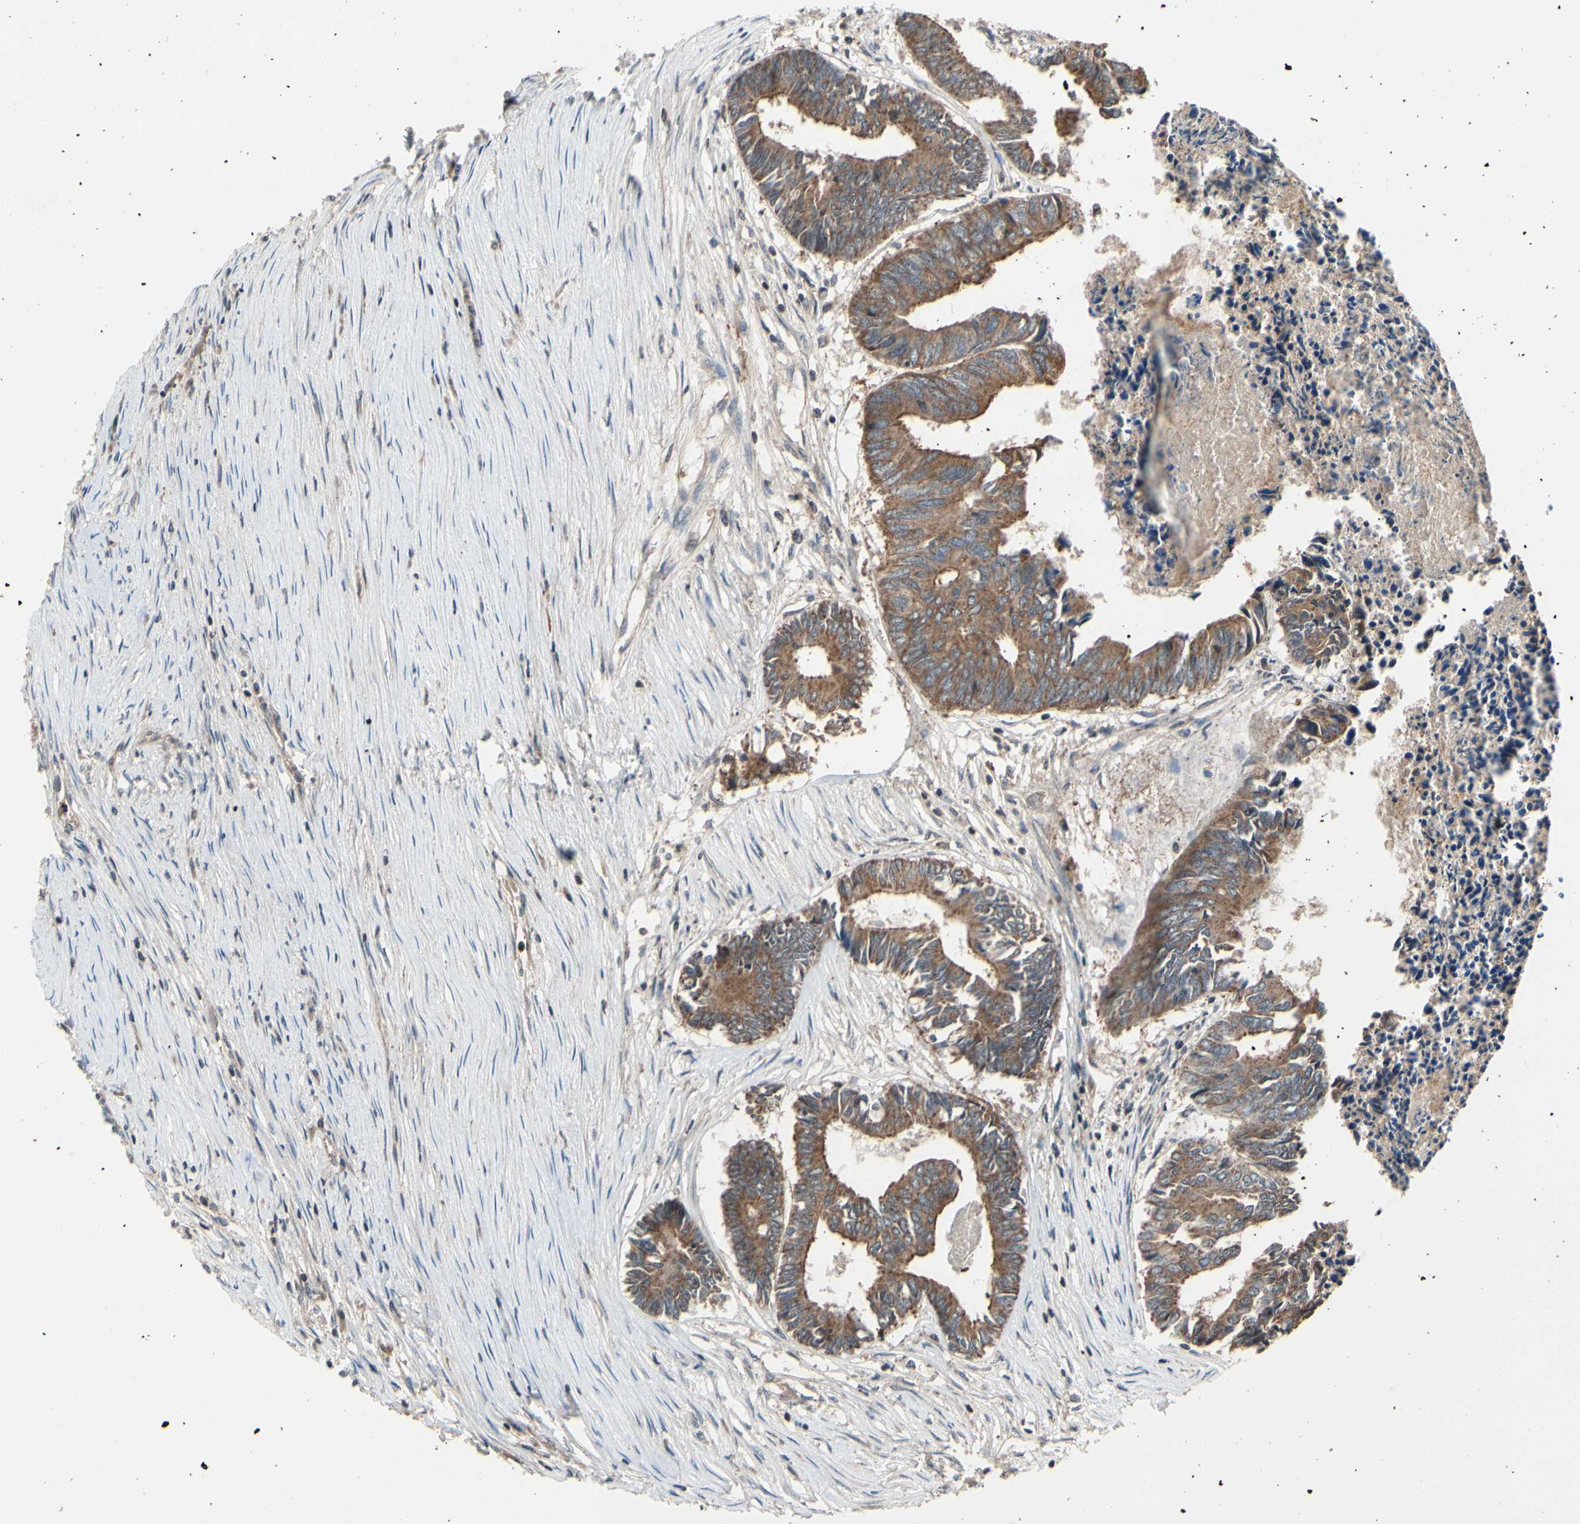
{"staining": {"intensity": "moderate", "quantity": ">75%", "location": "cytoplasmic/membranous"}, "tissue": "colorectal cancer", "cell_type": "Tumor cells", "image_type": "cancer", "snomed": [{"axis": "morphology", "description": "Adenocarcinoma, NOS"}, {"axis": "topography", "description": "Rectum"}], "caption": "Adenocarcinoma (colorectal) stained with a protein marker displays moderate staining in tumor cells.", "gene": "MBTPS2", "patient": {"sex": "male", "age": 63}}